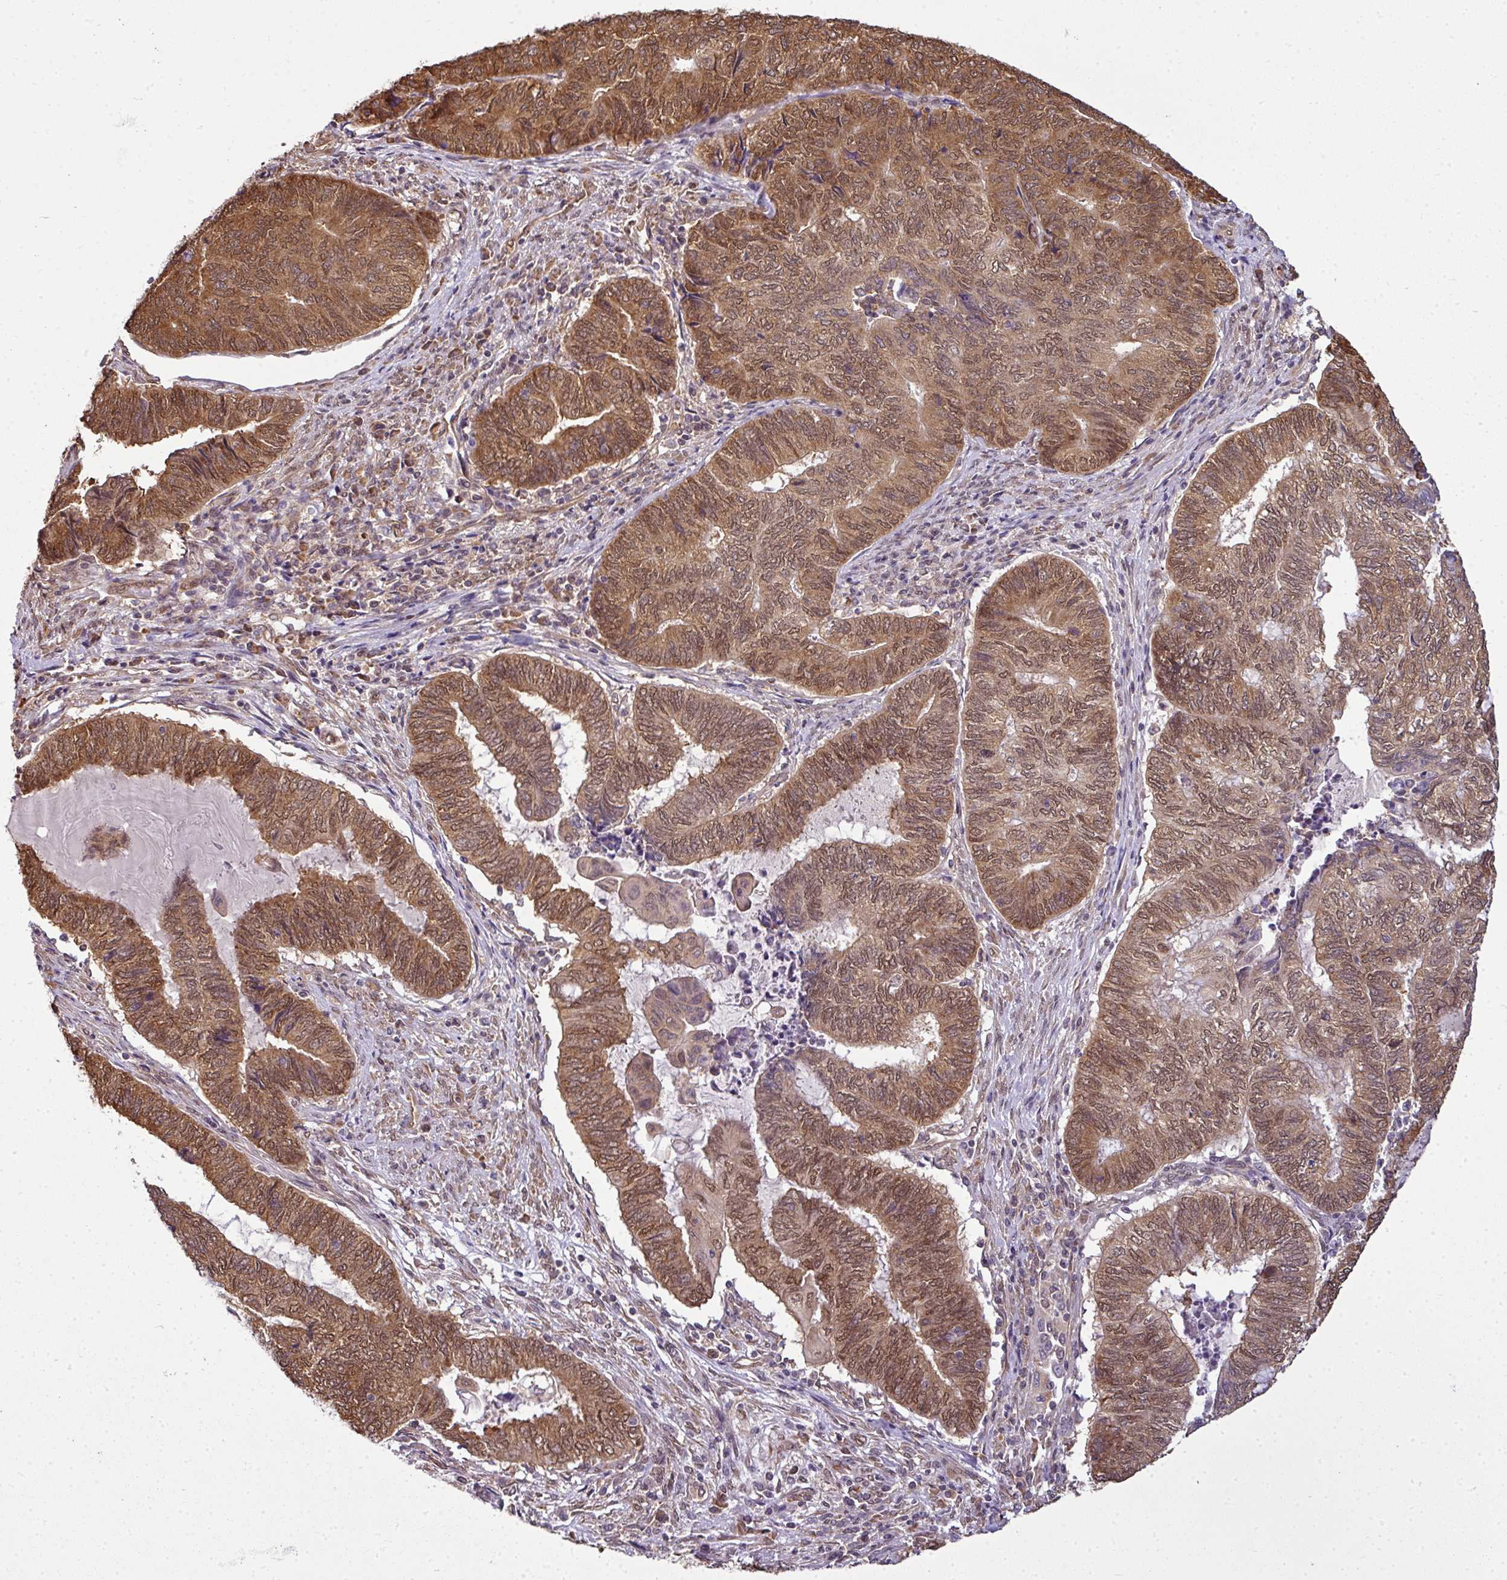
{"staining": {"intensity": "strong", "quantity": ">75%", "location": "cytoplasmic/membranous,nuclear"}, "tissue": "endometrial cancer", "cell_type": "Tumor cells", "image_type": "cancer", "snomed": [{"axis": "morphology", "description": "Adenocarcinoma, NOS"}, {"axis": "topography", "description": "Uterus"}, {"axis": "topography", "description": "Endometrium"}], "caption": "Immunohistochemistry (IHC) photomicrograph of human endometrial cancer stained for a protein (brown), which demonstrates high levels of strong cytoplasmic/membranous and nuclear staining in approximately >75% of tumor cells.", "gene": "RBM4B", "patient": {"sex": "female", "age": 70}}